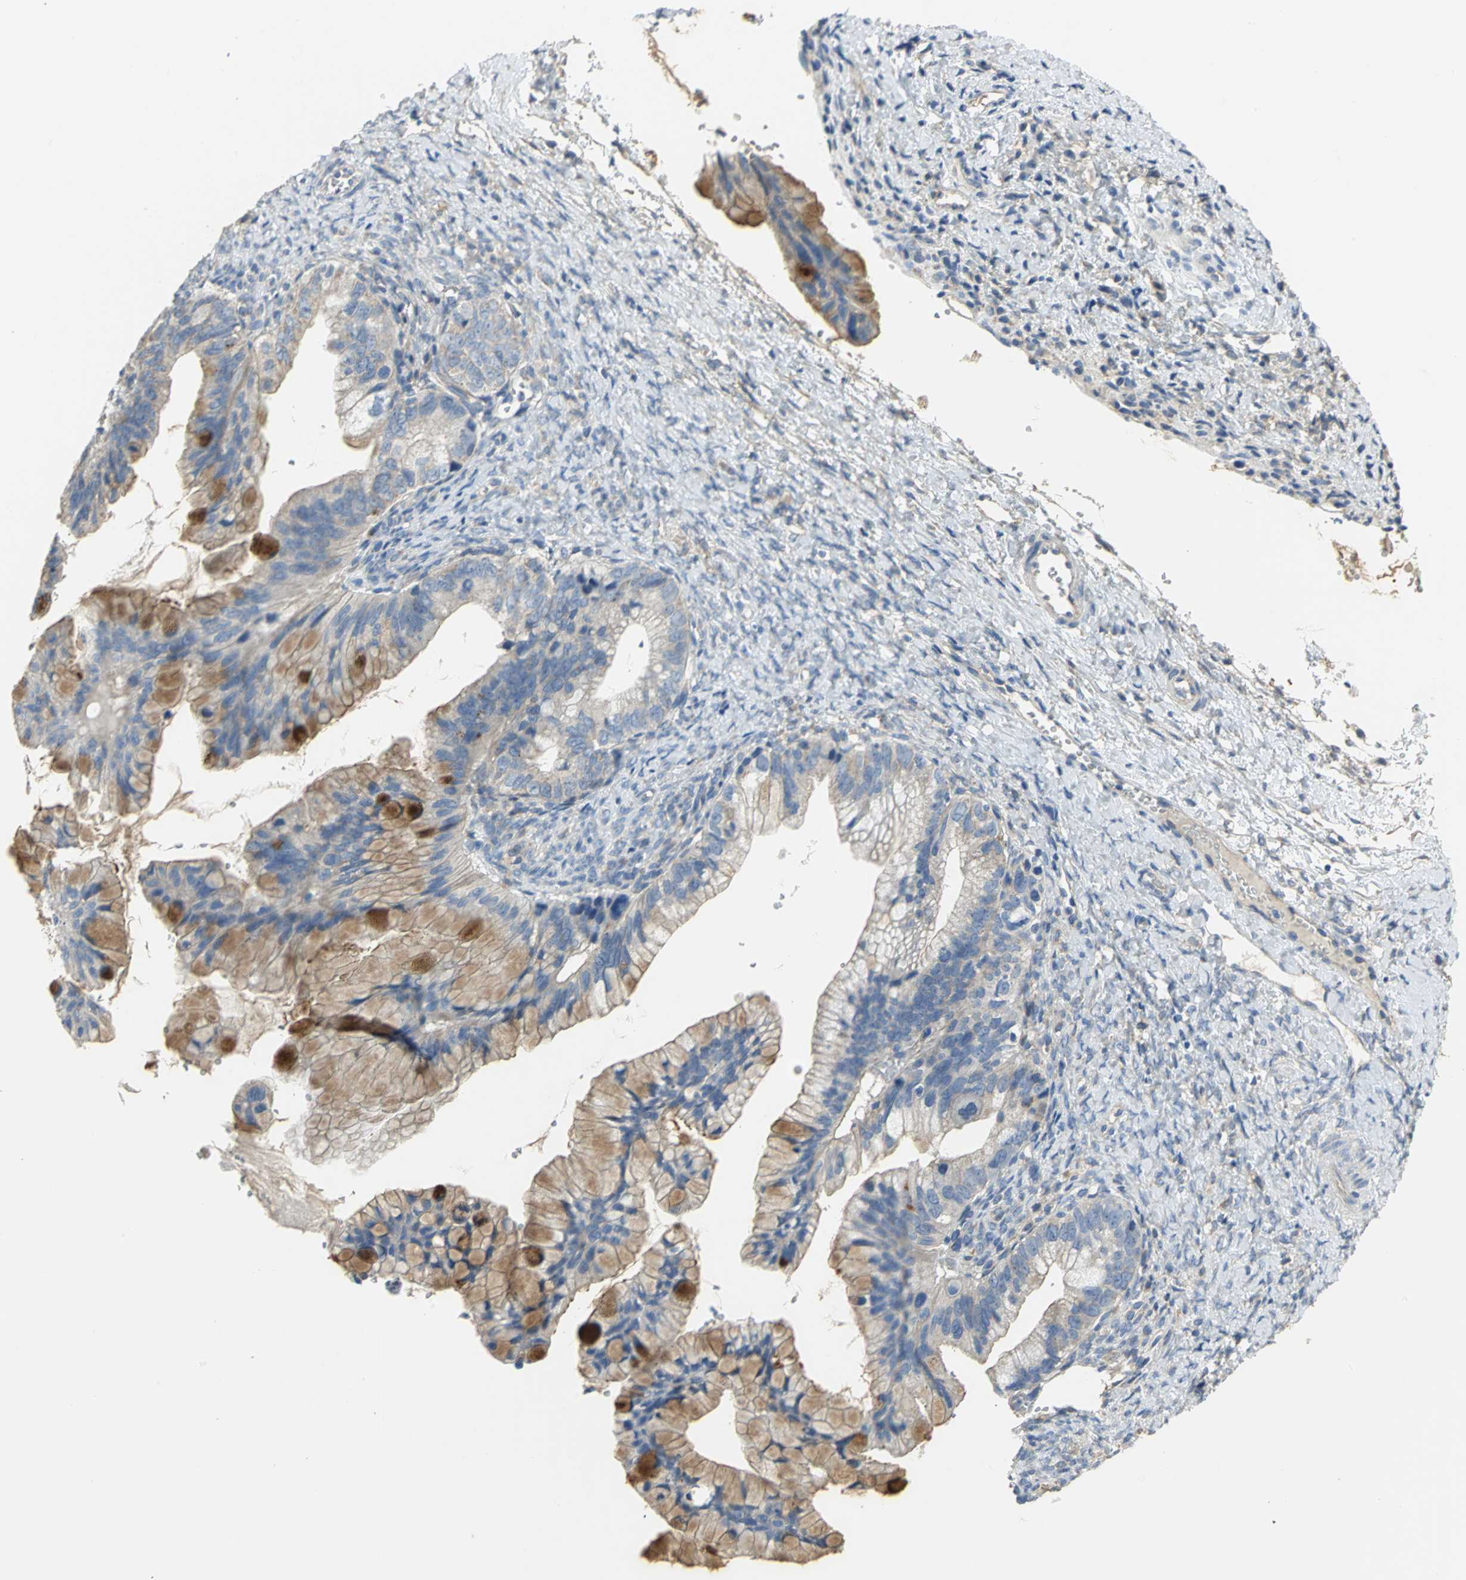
{"staining": {"intensity": "moderate", "quantity": ">75%", "location": "cytoplasmic/membranous"}, "tissue": "ovarian cancer", "cell_type": "Tumor cells", "image_type": "cancer", "snomed": [{"axis": "morphology", "description": "Cystadenocarcinoma, mucinous, NOS"}, {"axis": "topography", "description": "Ovary"}], "caption": "Moderate cytoplasmic/membranous protein expression is appreciated in about >75% of tumor cells in ovarian cancer. (DAB (3,3'-diaminobenzidine) = brown stain, brightfield microscopy at high magnification).", "gene": "HTR1F", "patient": {"sex": "female", "age": 36}}